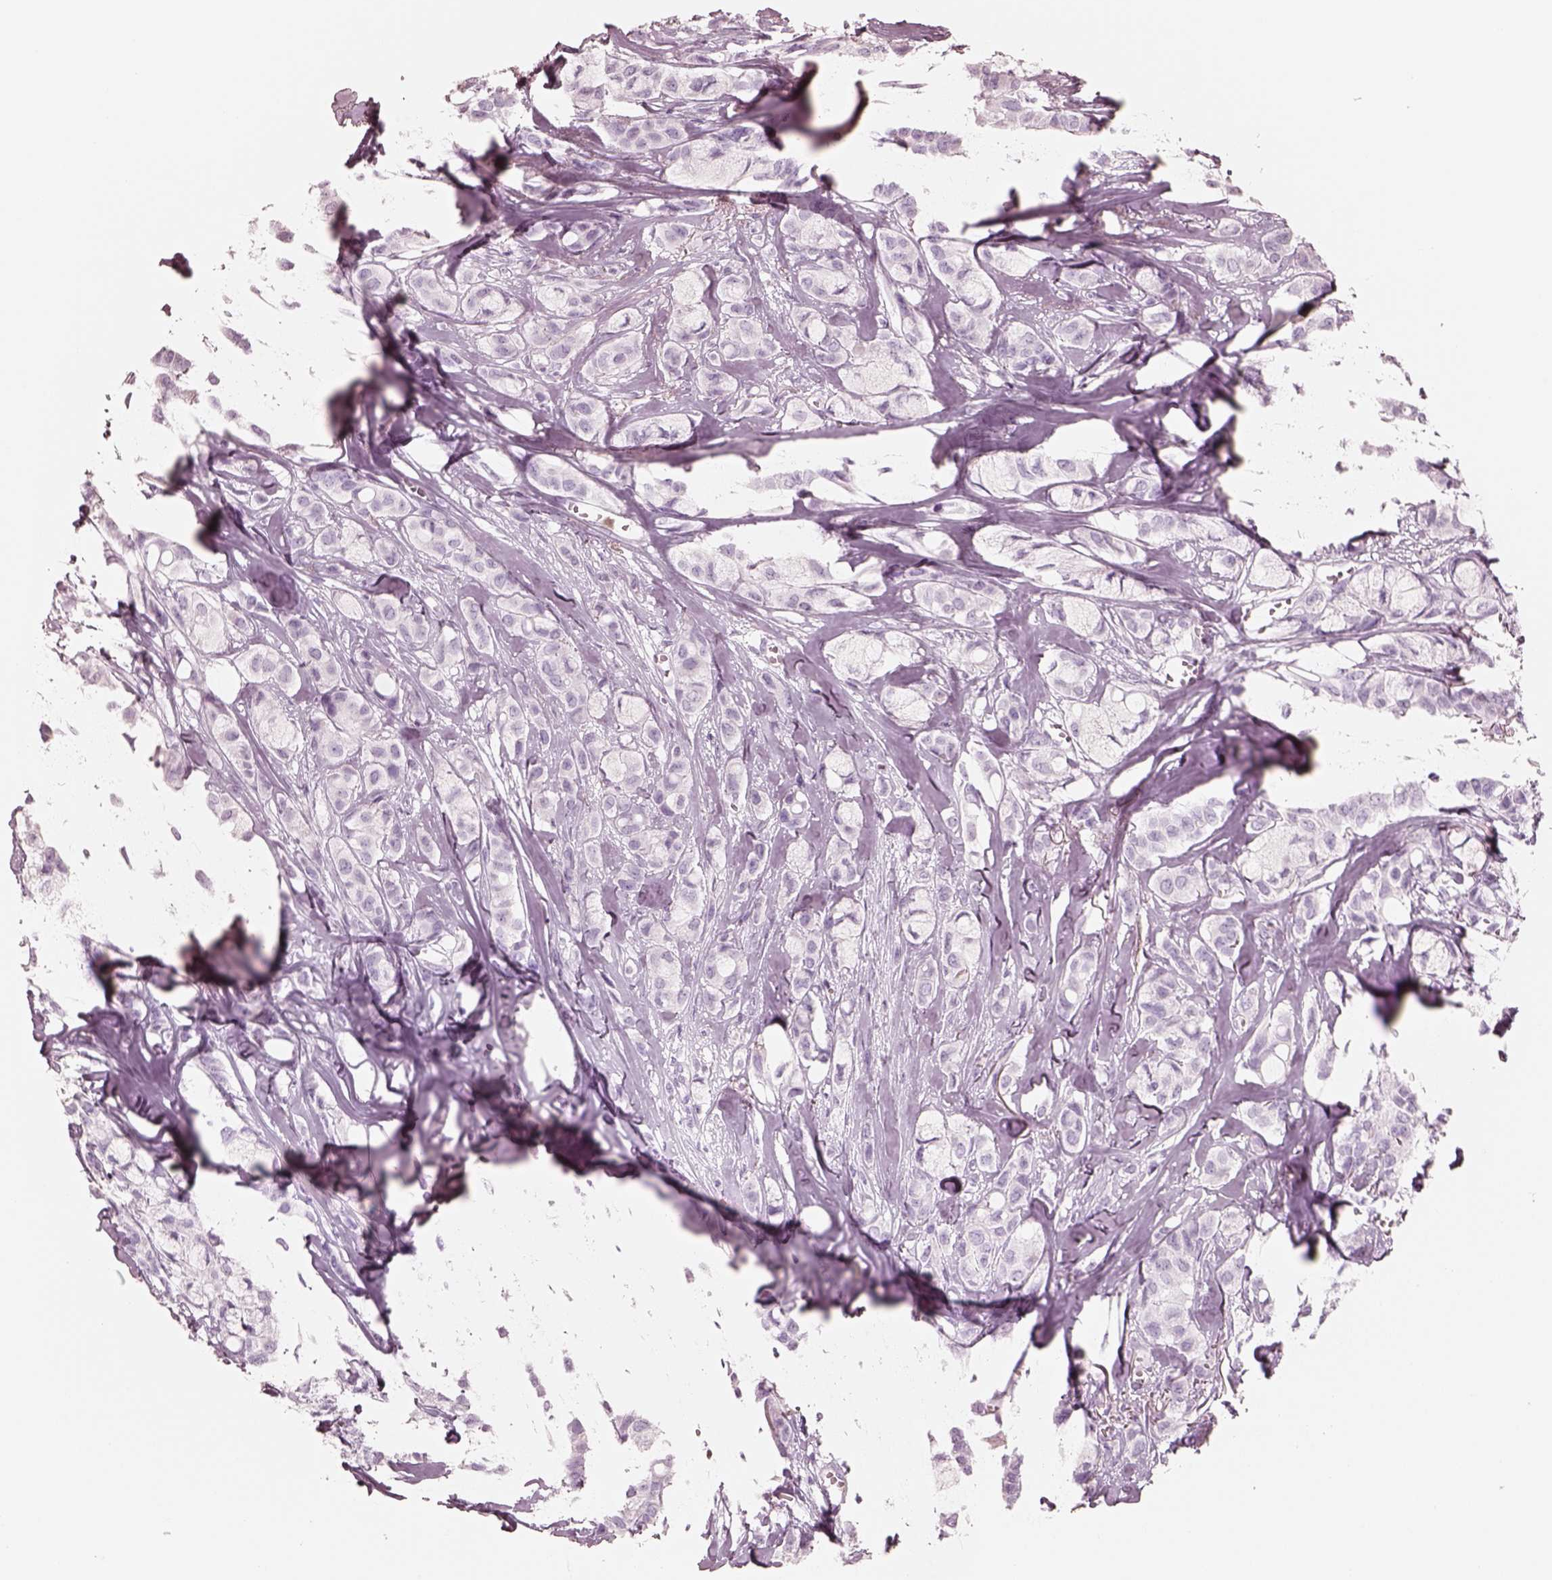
{"staining": {"intensity": "negative", "quantity": "none", "location": "none"}, "tissue": "breast cancer", "cell_type": "Tumor cells", "image_type": "cancer", "snomed": [{"axis": "morphology", "description": "Duct carcinoma"}, {"axis": "topography", "description": "Breast"}], "caption": "An image of human invasive ductal carcinoma (breast) is negative for staining in tumor cells. (Brightfield microscopy of DAB (3,3'-diaminobenzidine) immunohistochemistry at high magnification).", "gene": "ELANE", "patient": {"sex": "female", "age": 85}}